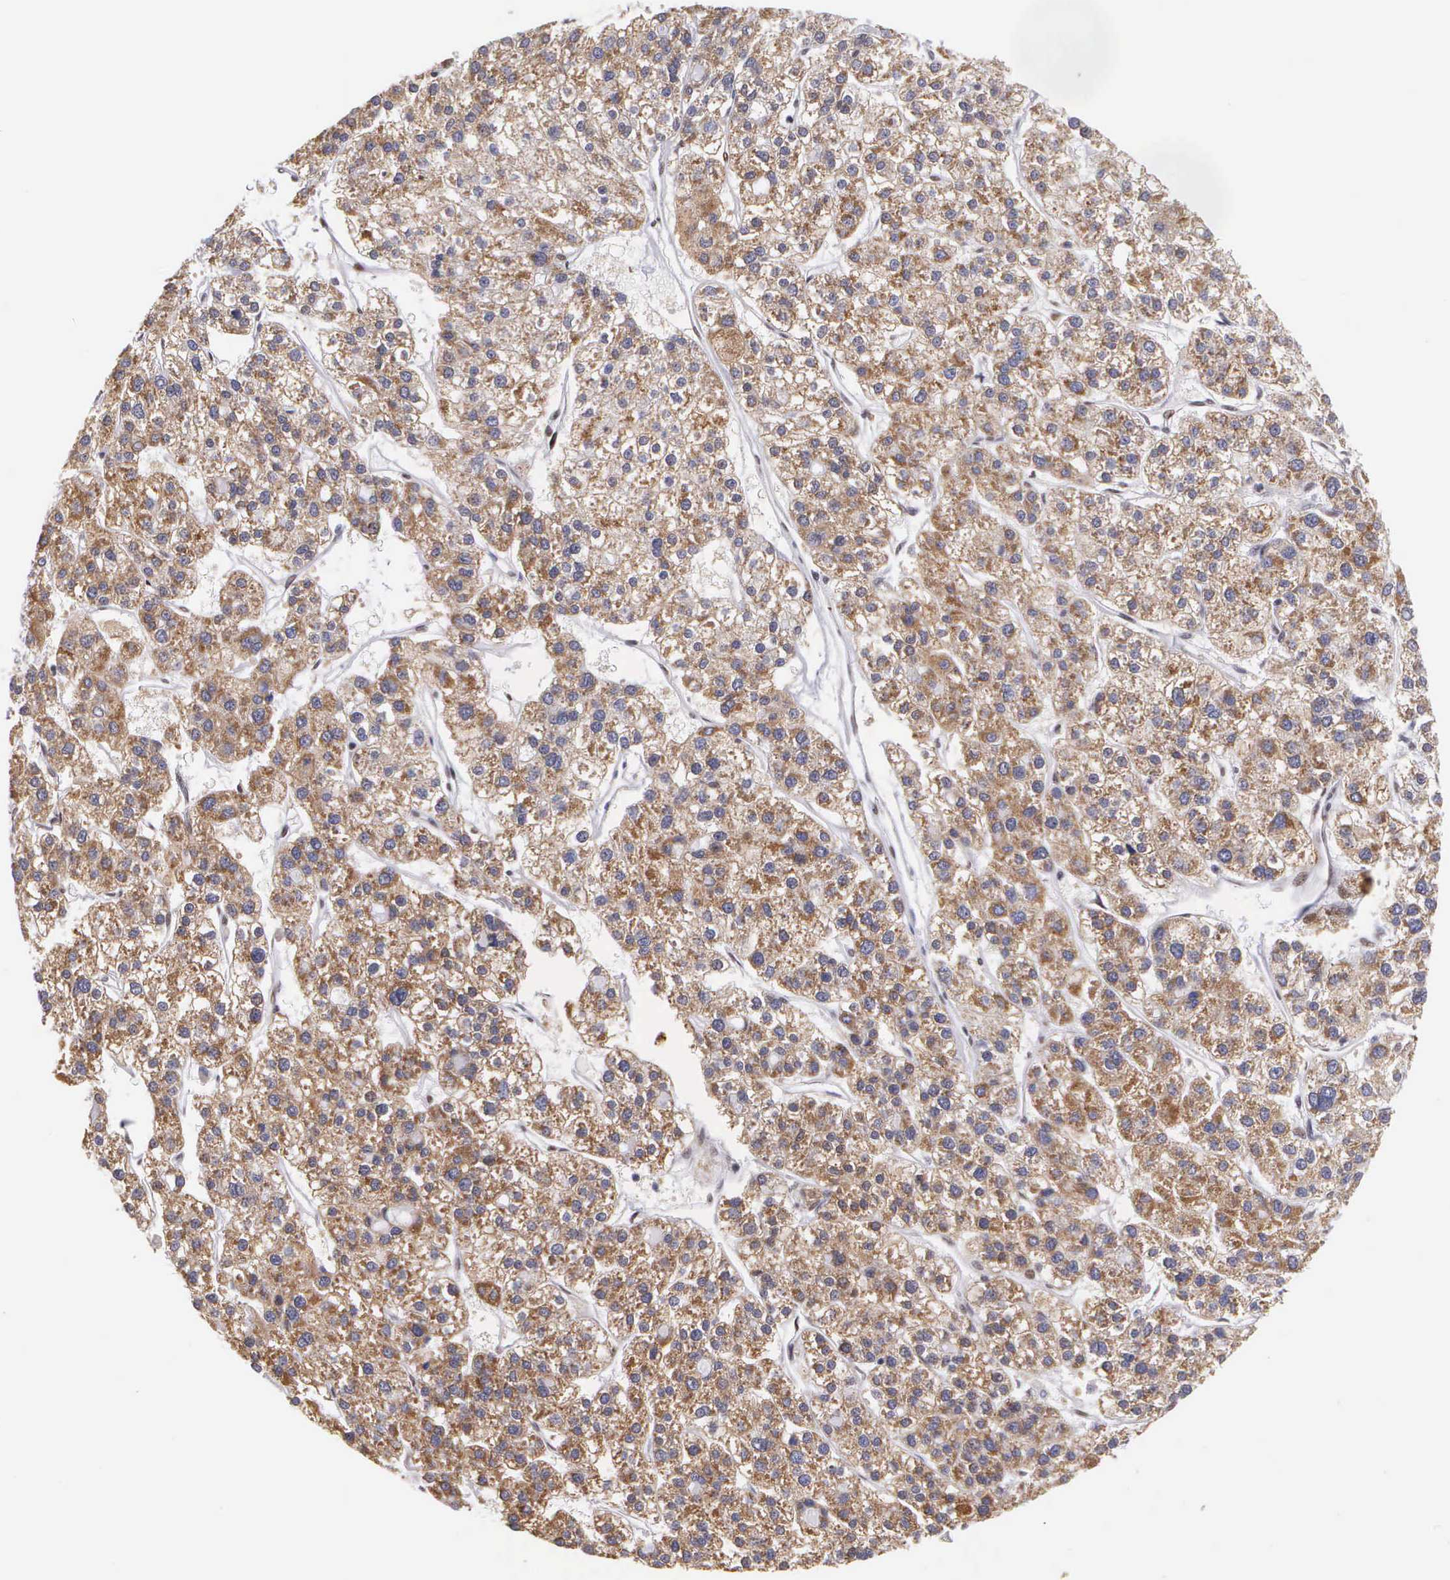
{"staining": {"intensity": "moderate", "quantity": ">75%", "location": "cytoplasmic/membranous"}, "tissue": "liver cancer", "cell_type": "Tumor cells", "image_type": "cancer", "snomed": [{"axis": "morphology", "description": "Carcinoma, Hepatocellular, NOS"}, {"axis": "topography", "description": "Liver"}], "caption": "IHC staining of hepatocellular carcinoma (liver), which displays medium levels of moderate cytoplasmic/membranous expression in about >75% of tumor cells indicating moderate cytoplasmic/membranous protein staining. The staining was performed using DAB (3,3'-diaminobenzidine) (brown) for protein detection and nuclei were counterstained in hematoxylin (blue).", "gene": "SLC25A21", "patient": {"sex": "female", "age": 85}}